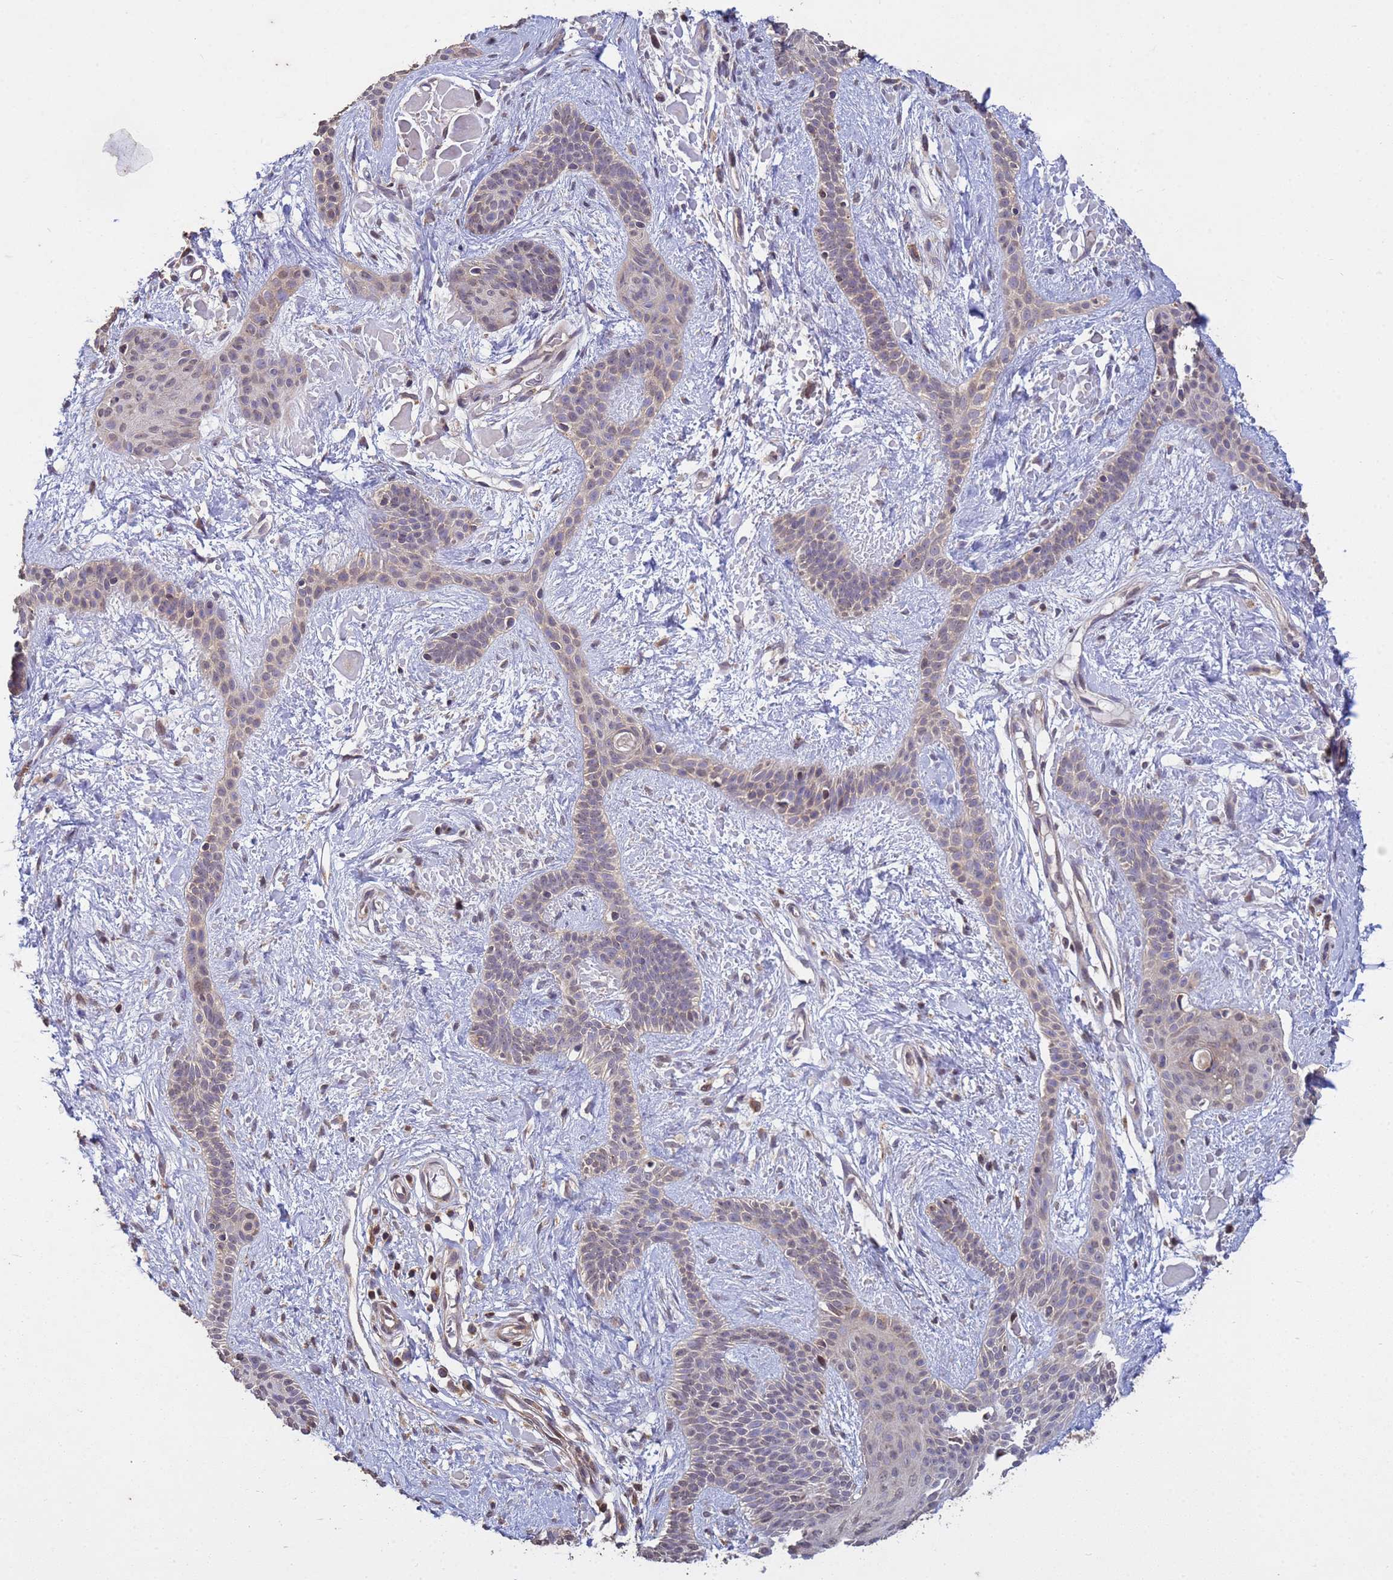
{"staining": {"intensity": "weak", "quantity": "<25%", "location": "nuclear"}, "tissue": "skin cancer", "cell_type": "Tumor cells", "image_type": "cancer", "snomed": [{"axis": "morphology", "description": "Basal cell carcinoma"}, {"axis": "topography", "description": "Skin"}], "caption": "Human skin basal cell carcinoma stained for a protein using immunohistochemistry (IHC) reveals no expression in tumor cells.", "gene": "P2RX7", "patient": {"sex": "male", "age": 78}}